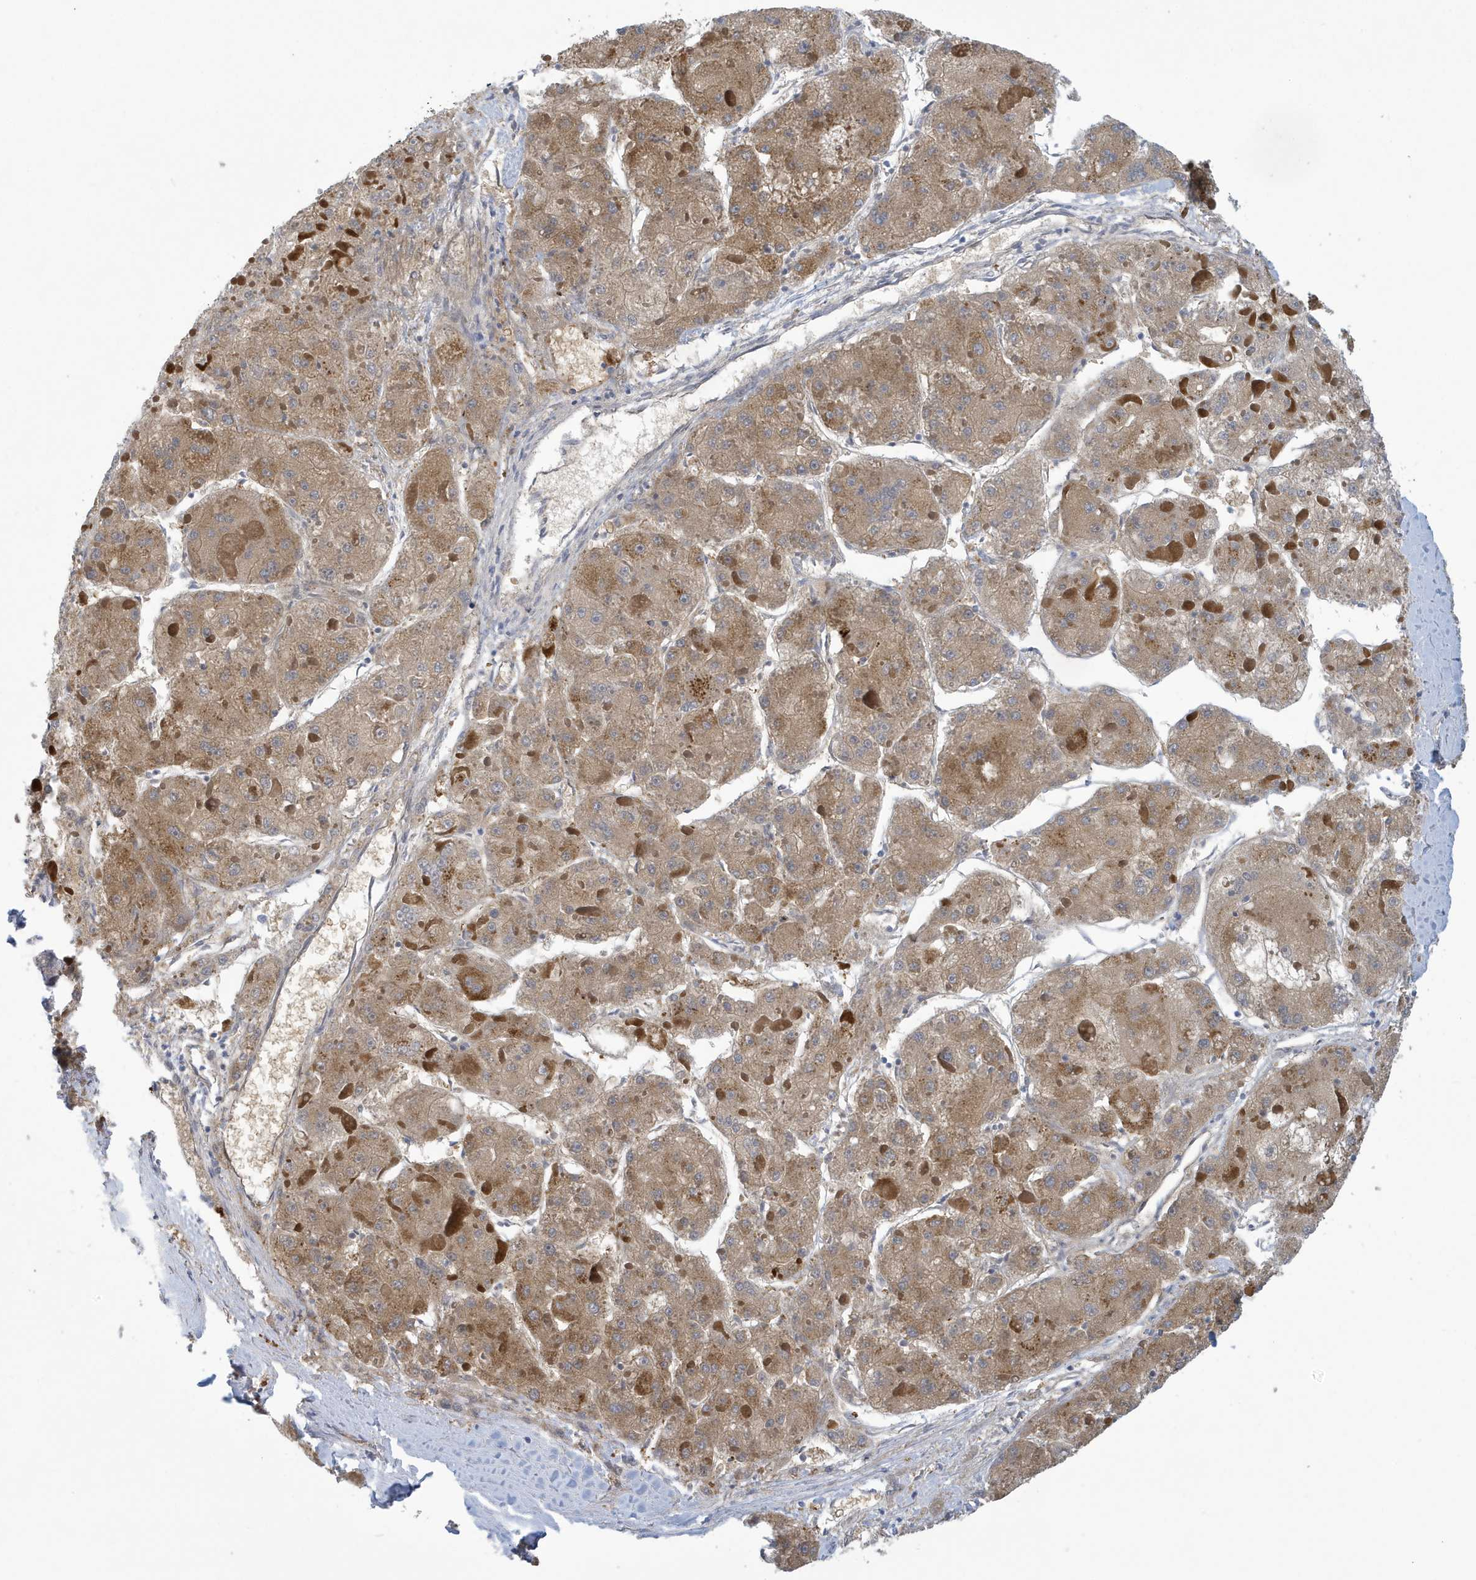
{"staining": {"intensity": "moderate", "quantity": ">75%", "location": "cytoplasmic/membranous"}, "tissue": "liver cancer", "cell_type": "Tumor cells", "image_type": "cancer", "snomed": [{"axis": "morphology", "description": "Carcinoma, Hepatocellular, NOS"}, {"axis": "topography", "description": "Liver"}], "caption": "Brown immunohistochemical staining in liver cancer reveals moderate cytoplasmic/membranous expression in approximately >75% of tumor cells. The protein of interest is stained brown, and the nuclei are stained in blue (DAB IHC with brightfield microscopy, high magnification).", "gene": "VTA1", "patient": {"sex": "female", "age": 73}}